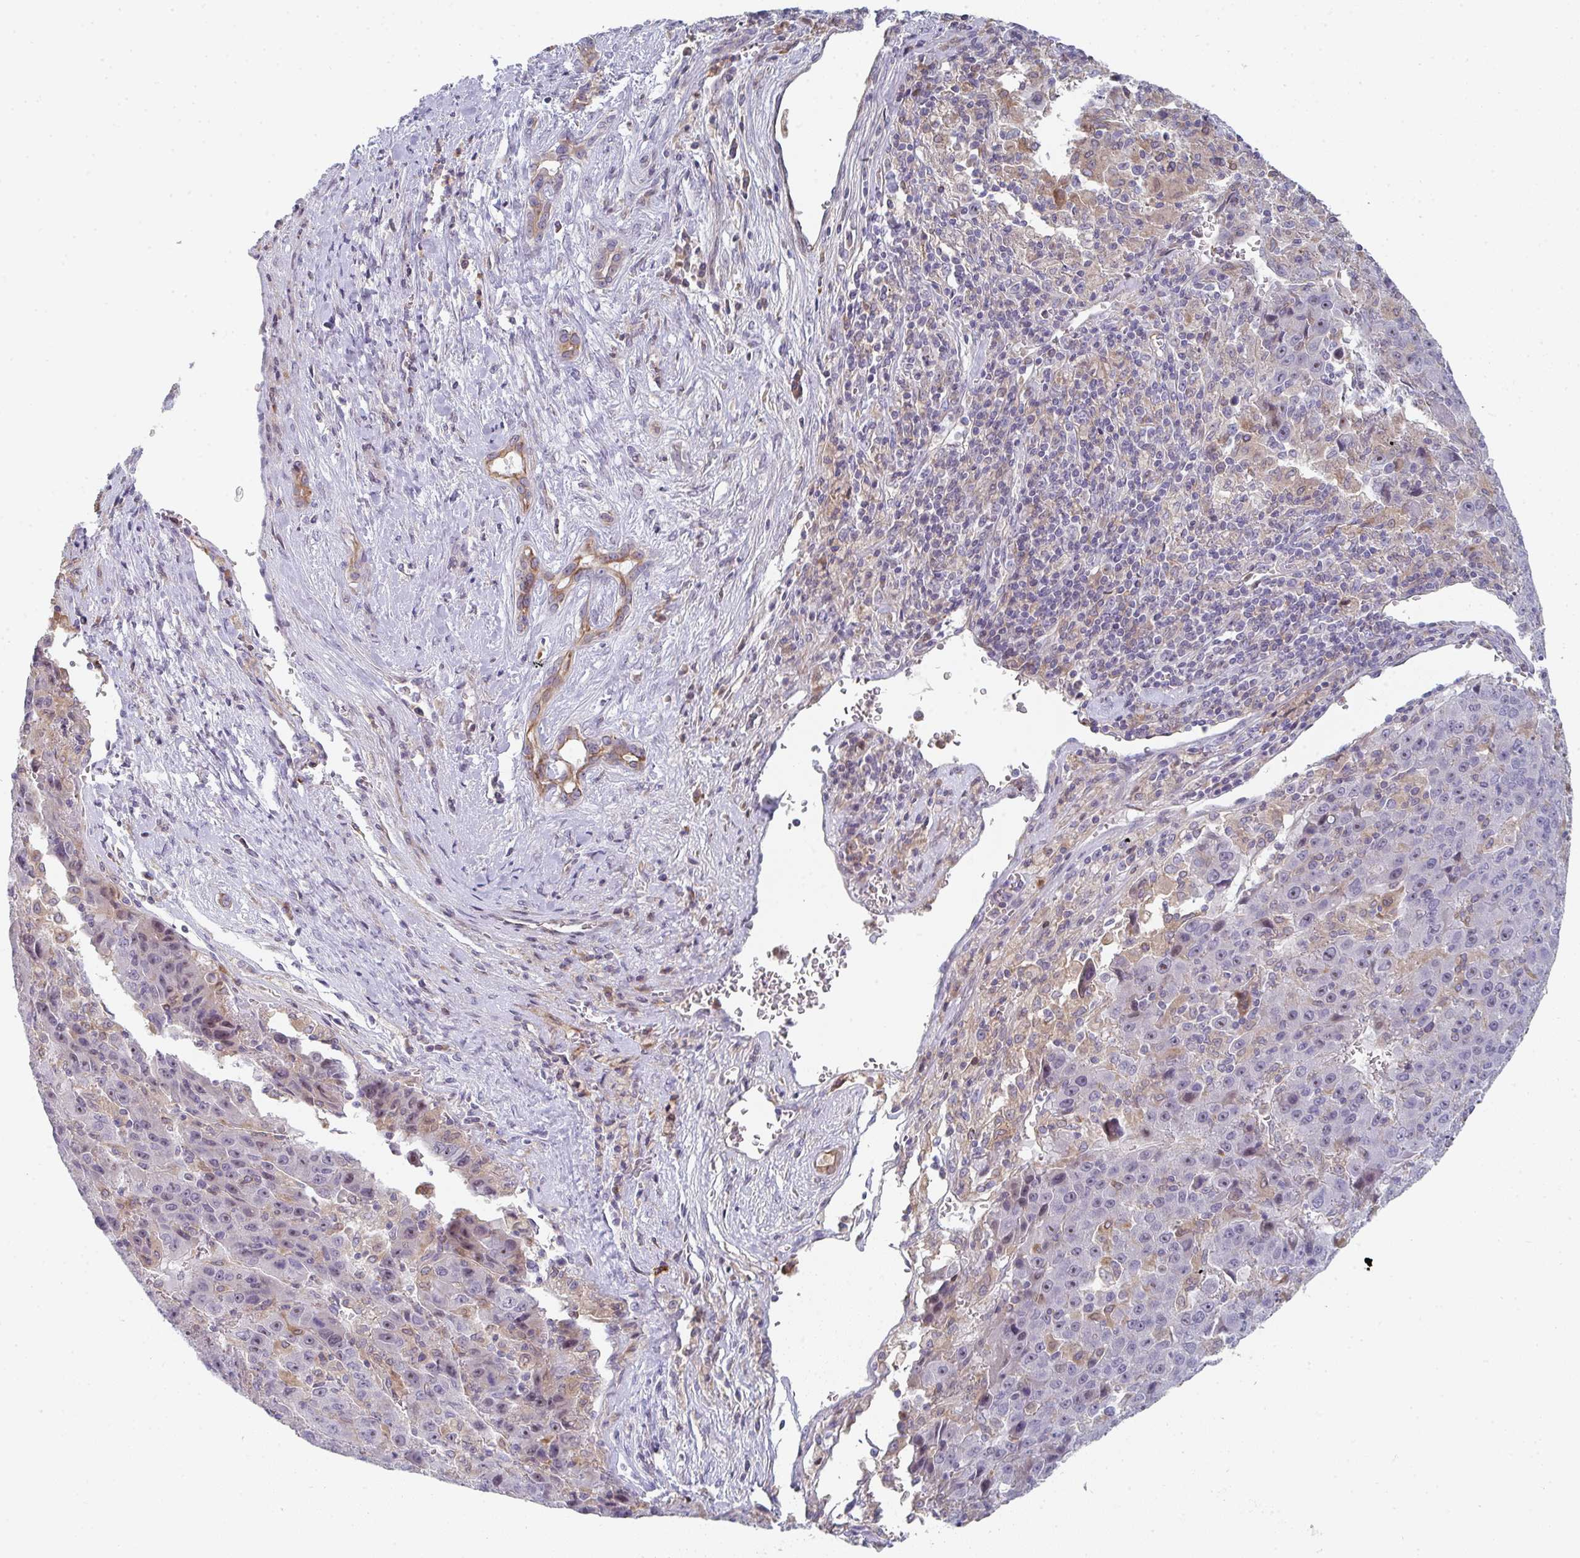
{"staining": {"intensity": "weak", "quantity": "<25%", "location": "nuclear"}, "tissue": "liver cancer", "cell_type": "Tumor cells", "image_type": "cancer", "snomed": [{"axis": "morphology", "description": "Carcinoma, Hepatocellular, NOS"}, {"axis": "topography", "description": "Liver"}], "caption": "This is an immunohistochemistry photomicrograph of liver cancer (hepatocellular carcinoma). There is no positivity in tumor cells.", "gene": "KLHL33", "patient": {"sex": "female", "age": 53}}